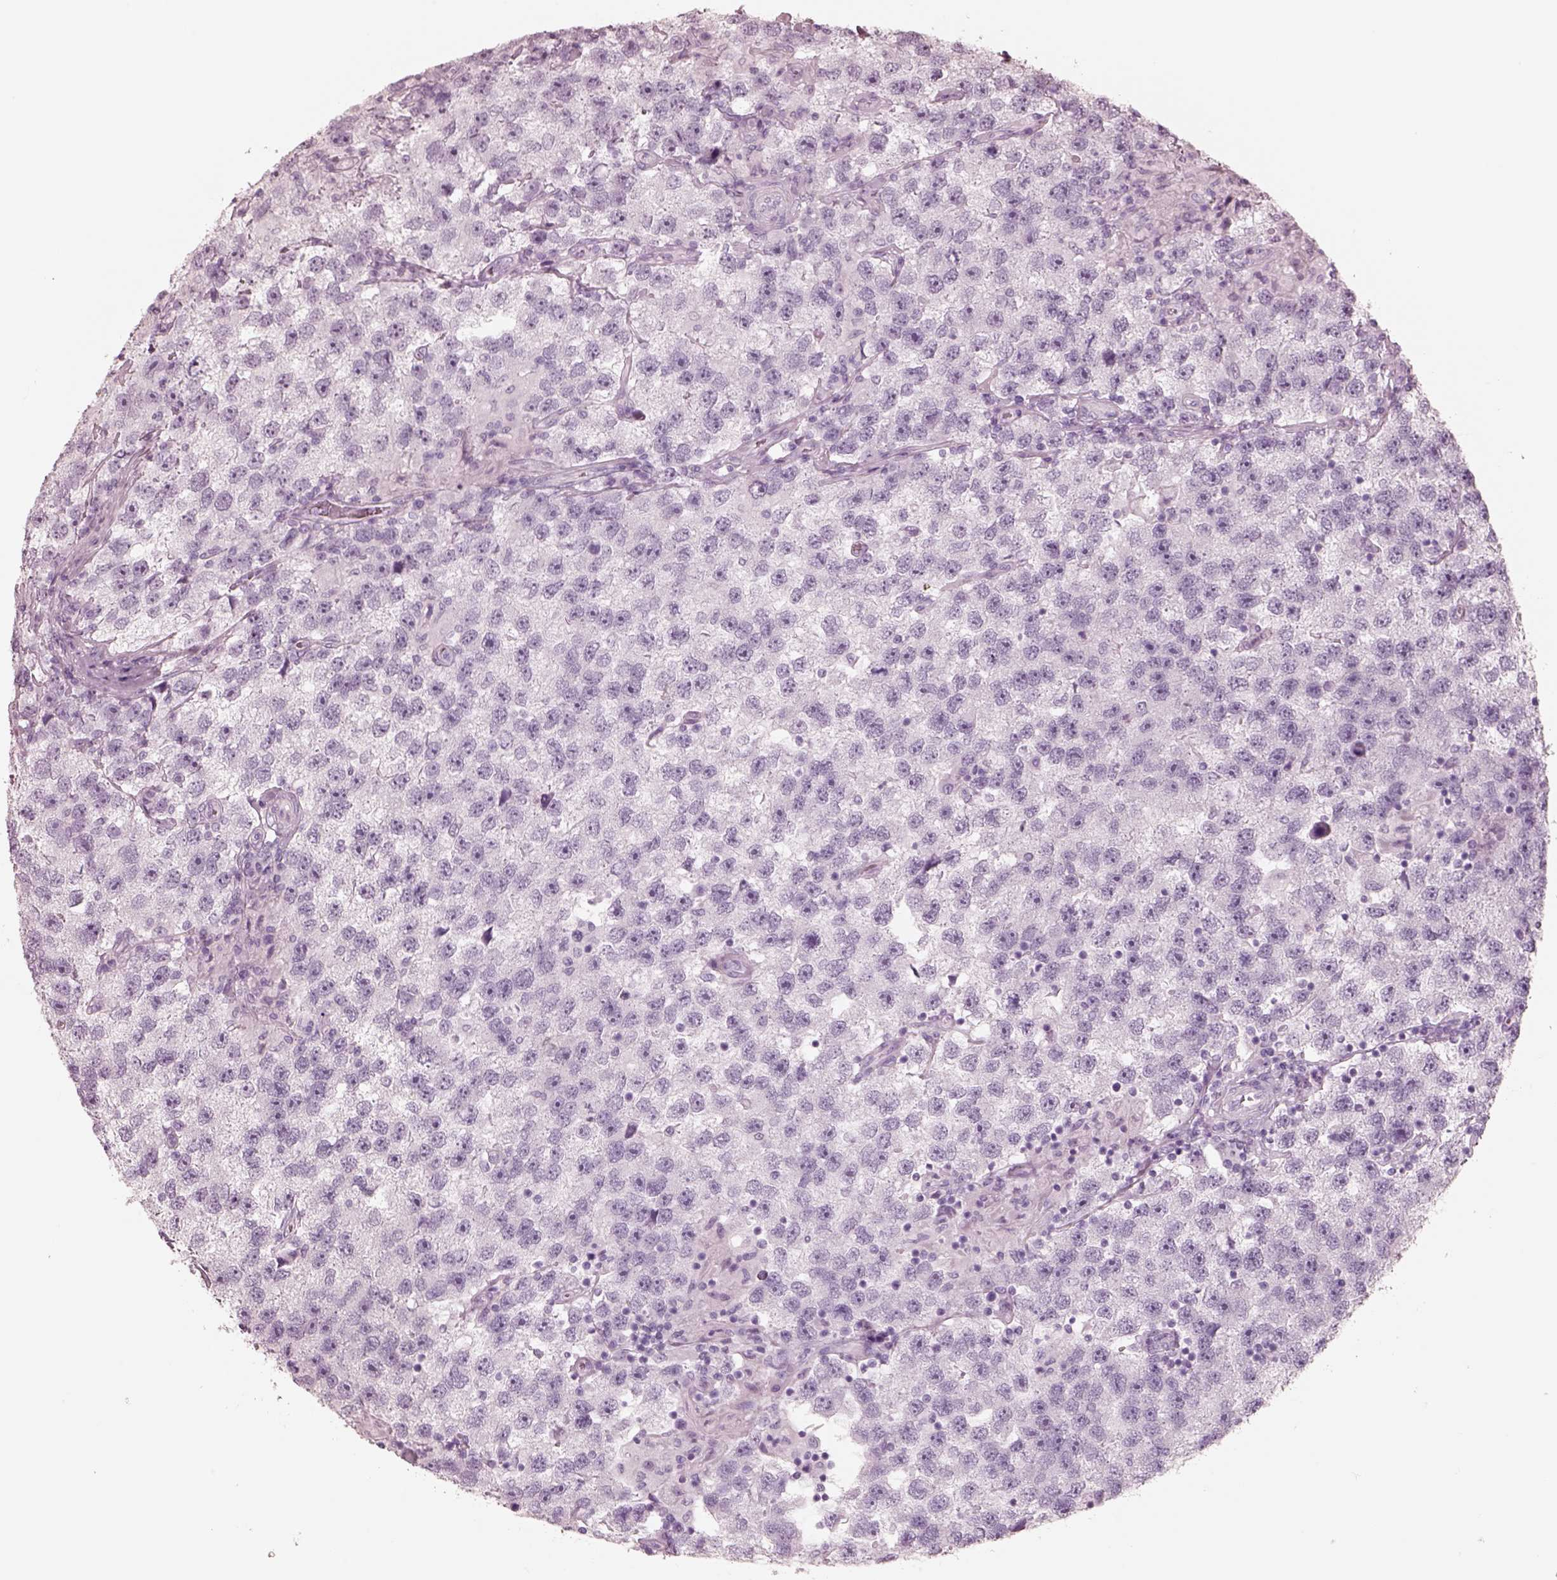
{"staining": {"intensity": "negative", "quantity": "none", "location": "none"}, "tissue": "testis cancer", "cell_type": "Tumor cells", "image_type": "cancer", "snomed": [{"axis": "morphology", "description": "Seminoma, NOS"}, {"axis": "topography", "description": "Testis"}], "caption": "A high-resolution image shows immunohistochemistry (IHC) staining of testis seminoma, which exhibits no significant staining in tumor cells.", "gene": "ELANE", "patient": {"sex": "male", "age": 26}}